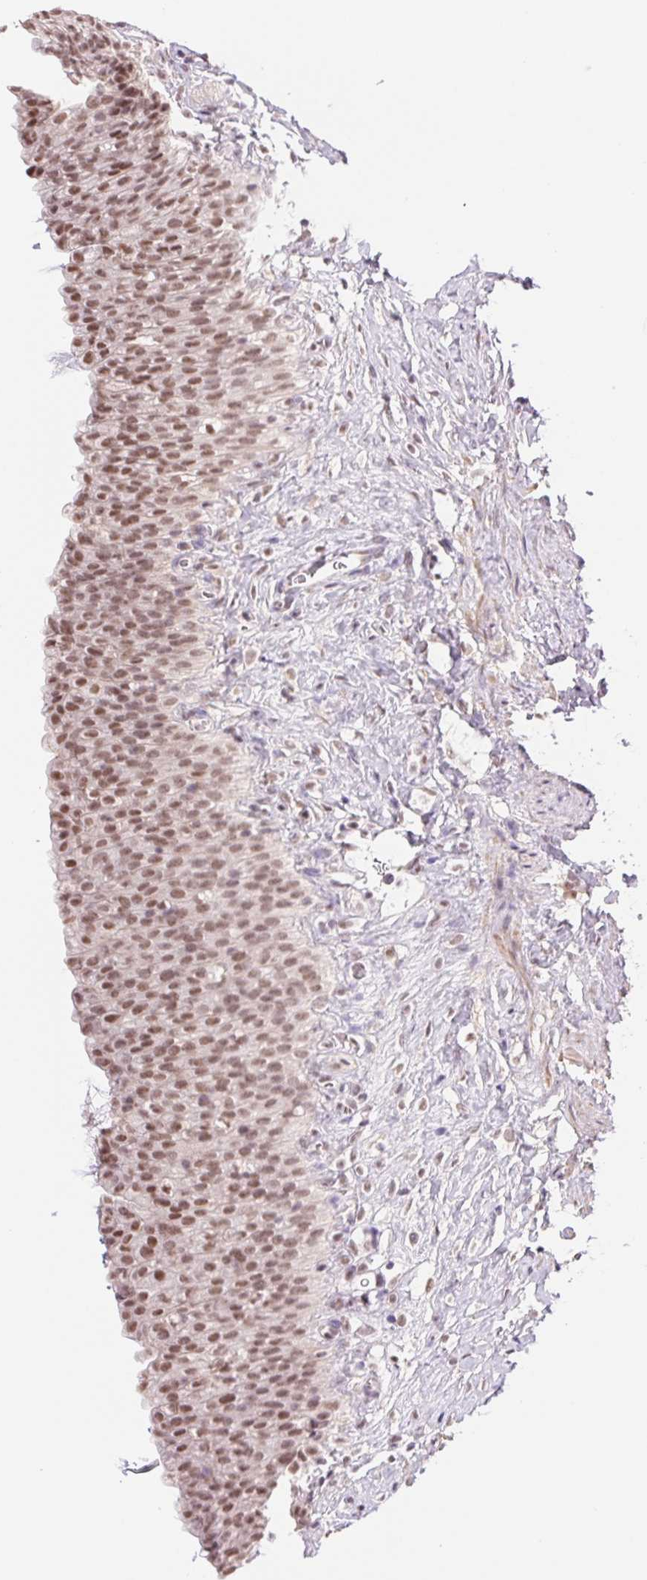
{"staining": {"intensity": "moderate", "quantity": ">75%", "location": "nuclear"}, "tissue": "urinary bladder", "cell_type": "Urothelial cells", "image_type": "normal", "snomed": [{"axis": "morphology", "description": "Normal tissue, NOS"}, {"axis": "topography", "description": "Urinary bladder"}, {"axis": "topography", "description": "Prostate"}], "caption": "Protein expression analysis of benign urinary bladder shows moderate nuclear expression in approximately >75% of urothelial cells.", "gene": "RPRD1B", "patient": {"sex": "male", "age": 76}}